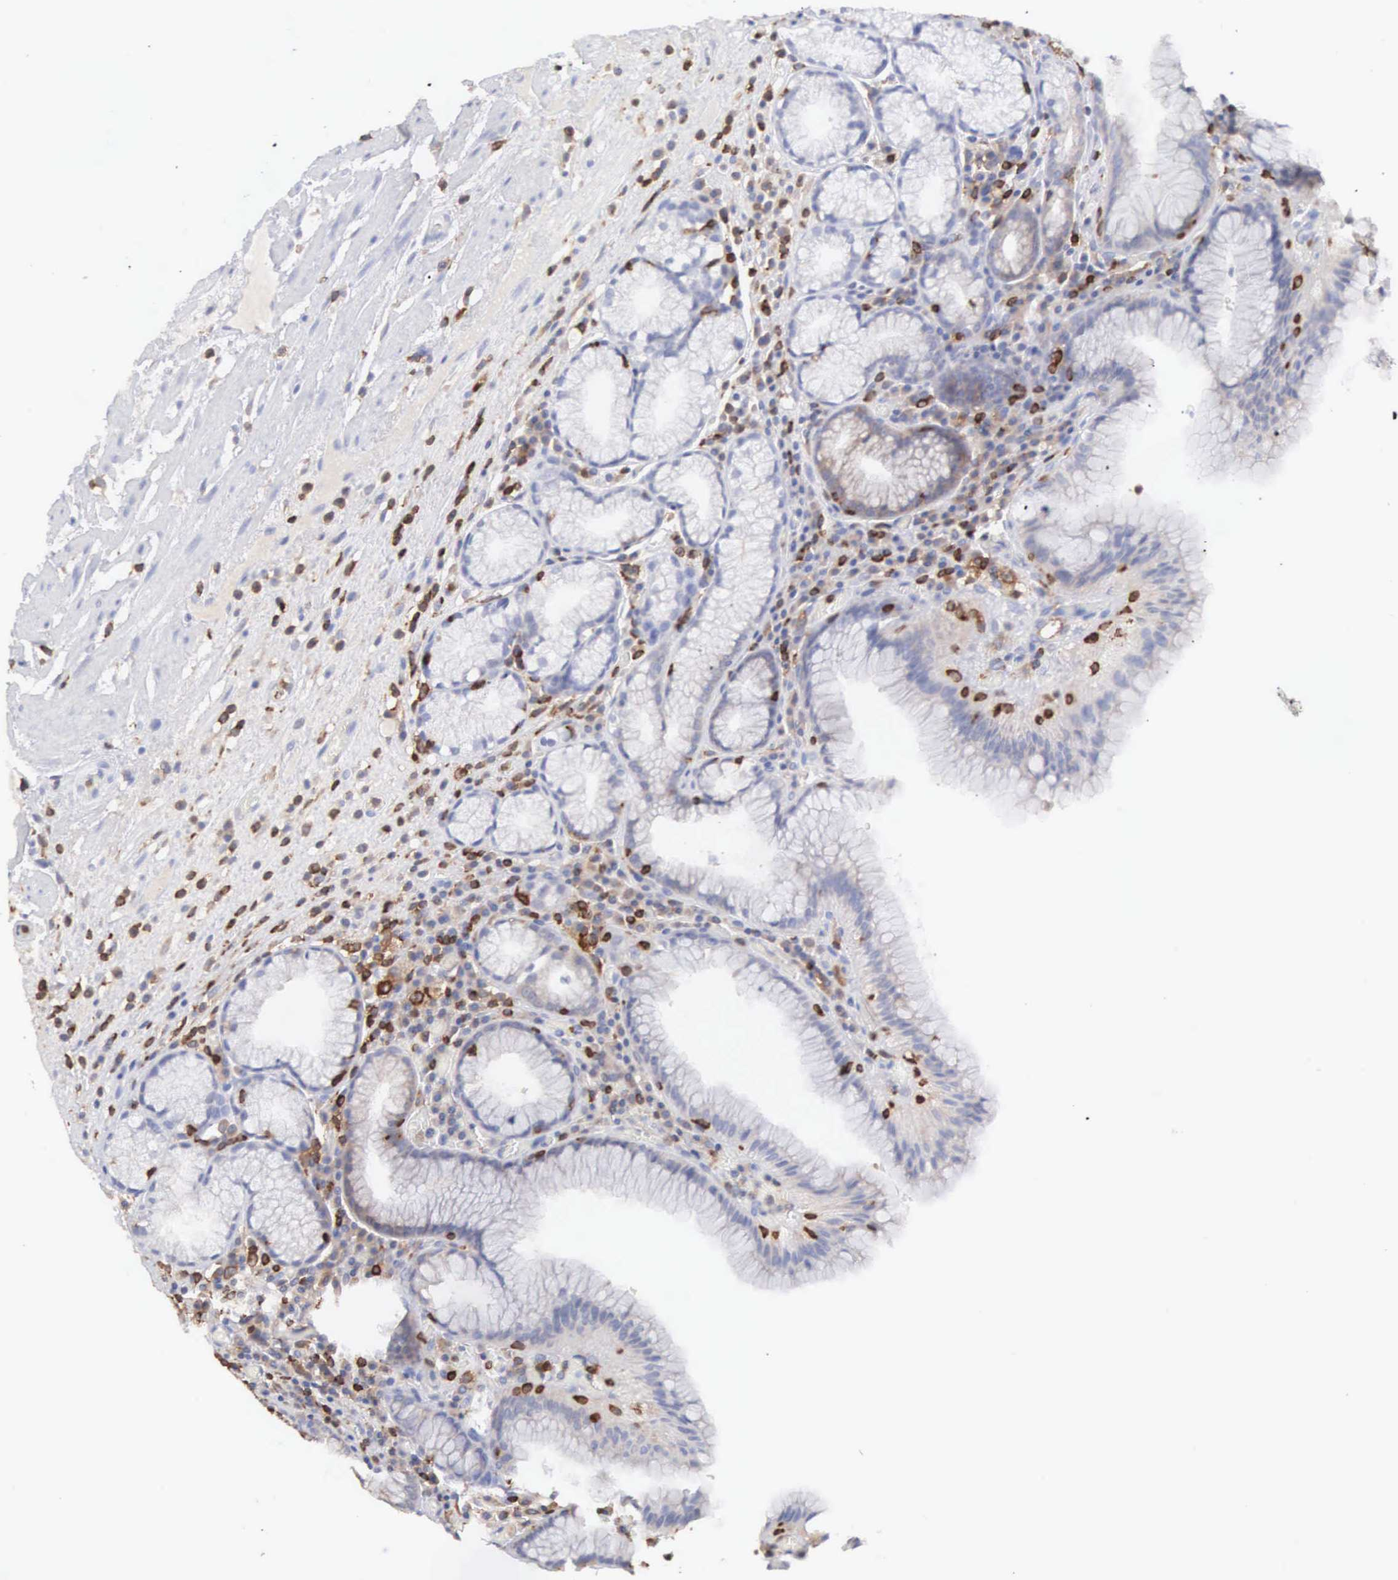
{"staining": {"intensity": "negative", "quantity": "none", "location": "none"}, "tissue": "stomach", "cell_type": "Glandular cells", "image_type": "normal", "snomed": [{"axis": "morphology", "description": "Normal tissue, NOS"}, {"axis": "topography", "description": "Stomach, lower"}, {"axis": "topography", "description": "Duodenum"}], "caption": "This is an immunohistochemistry (IHC) micrograph of unremarkable stomach. There is no staining in glandular cells.", "gene": "ENSG00000285304", "patient": {"sex": "male", "age": 84}}